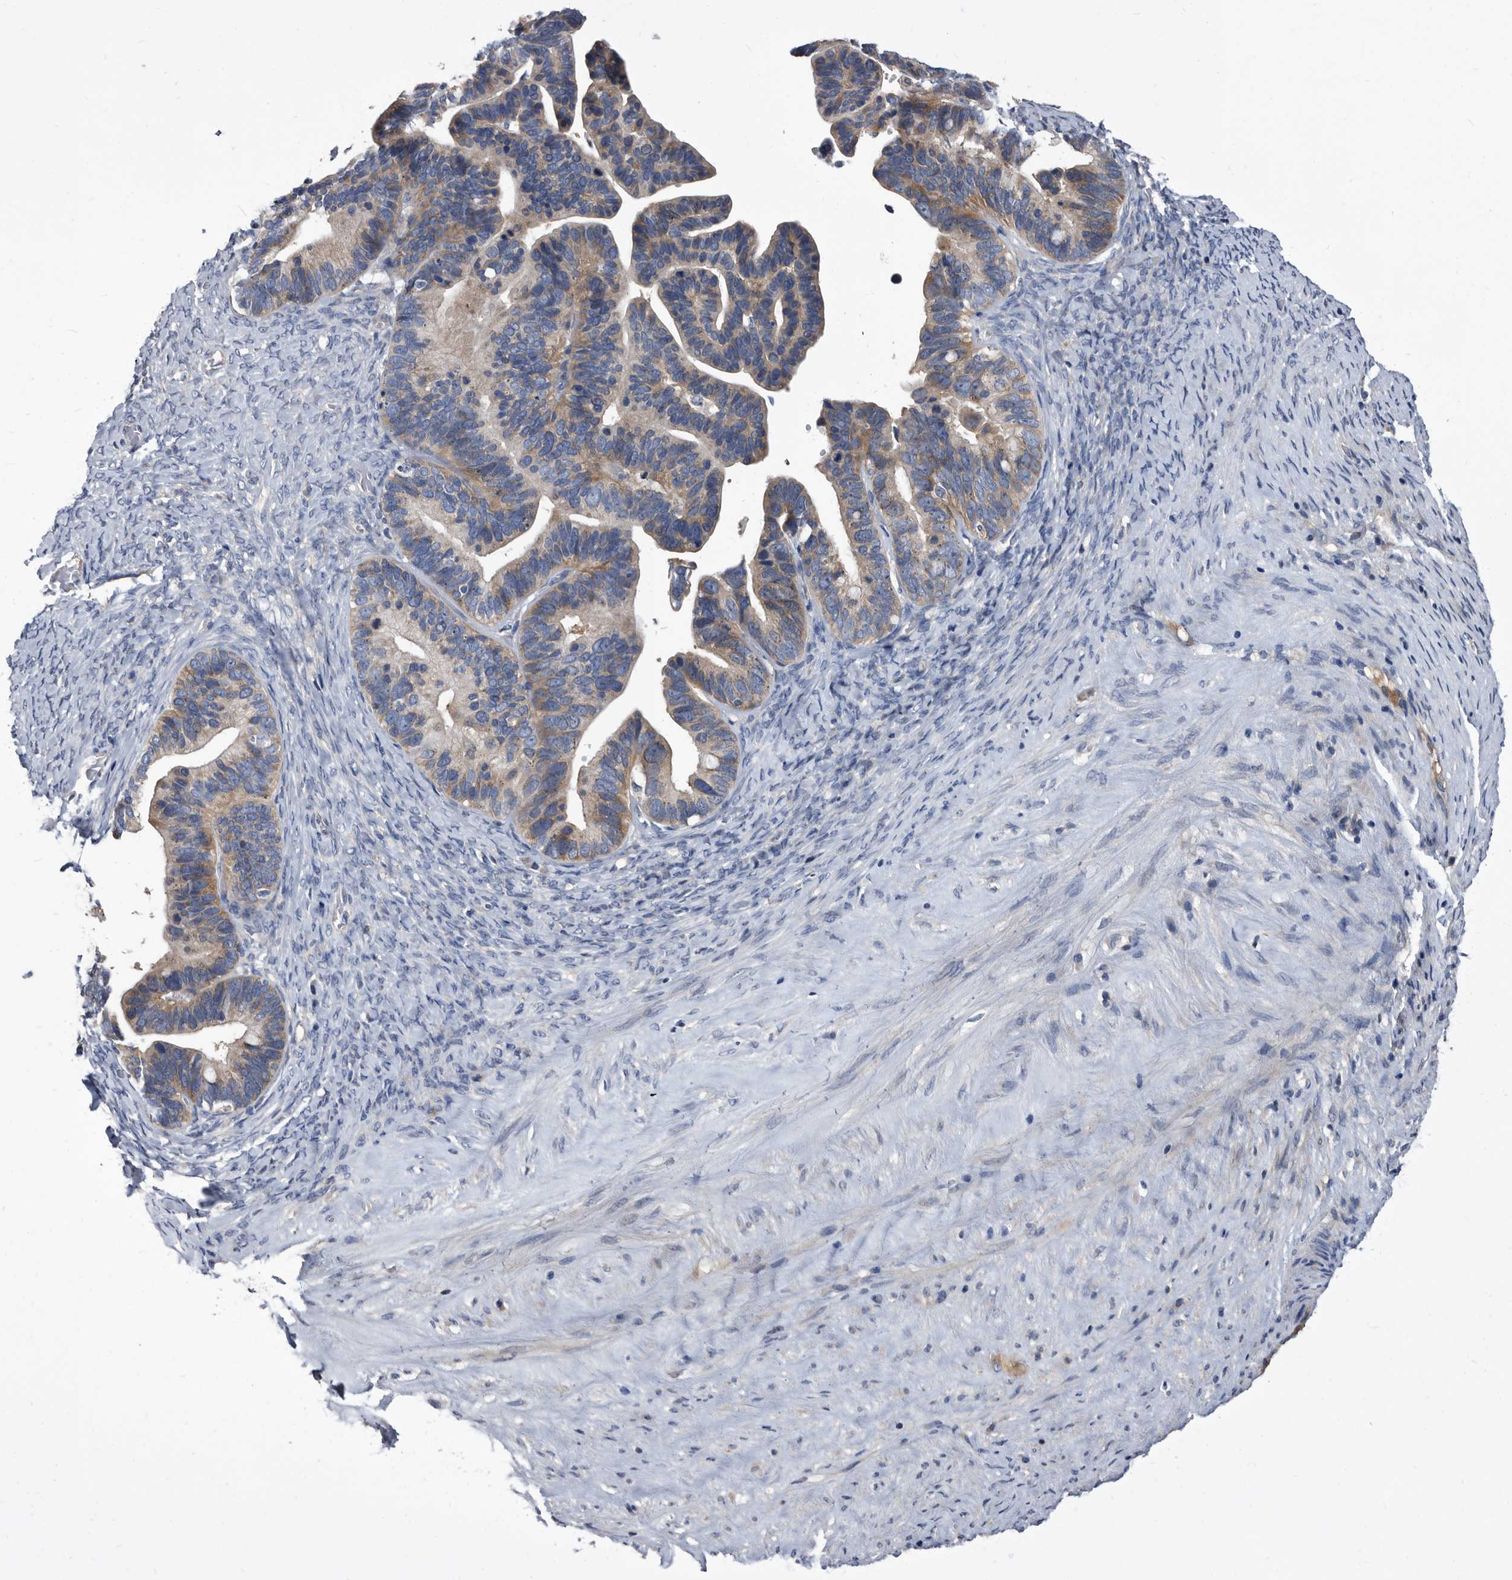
{"staining": {"intensity": "weak", "quantity": ">75%", "location": "cytoplasmic/membranous"}, "tissue": "ovarian cancer", "cell_type": "Tumor cells", "image_type": "cancer", "snomed": [{"axis": "morphology", "description": "Cystadenocarcinoma, serous, NOS"}, {"axis": "topography", "description": "Ovary"}], "caption": "Immunohistochemical staining of human ovarian serous cystadenocarcinoma demonstrates low levels of weak cytoplasmic/membranous protein expression in about >75% of tumor cells.", "gene": "DTNBP1", "patient": {"sex": "female", "age": 56}}